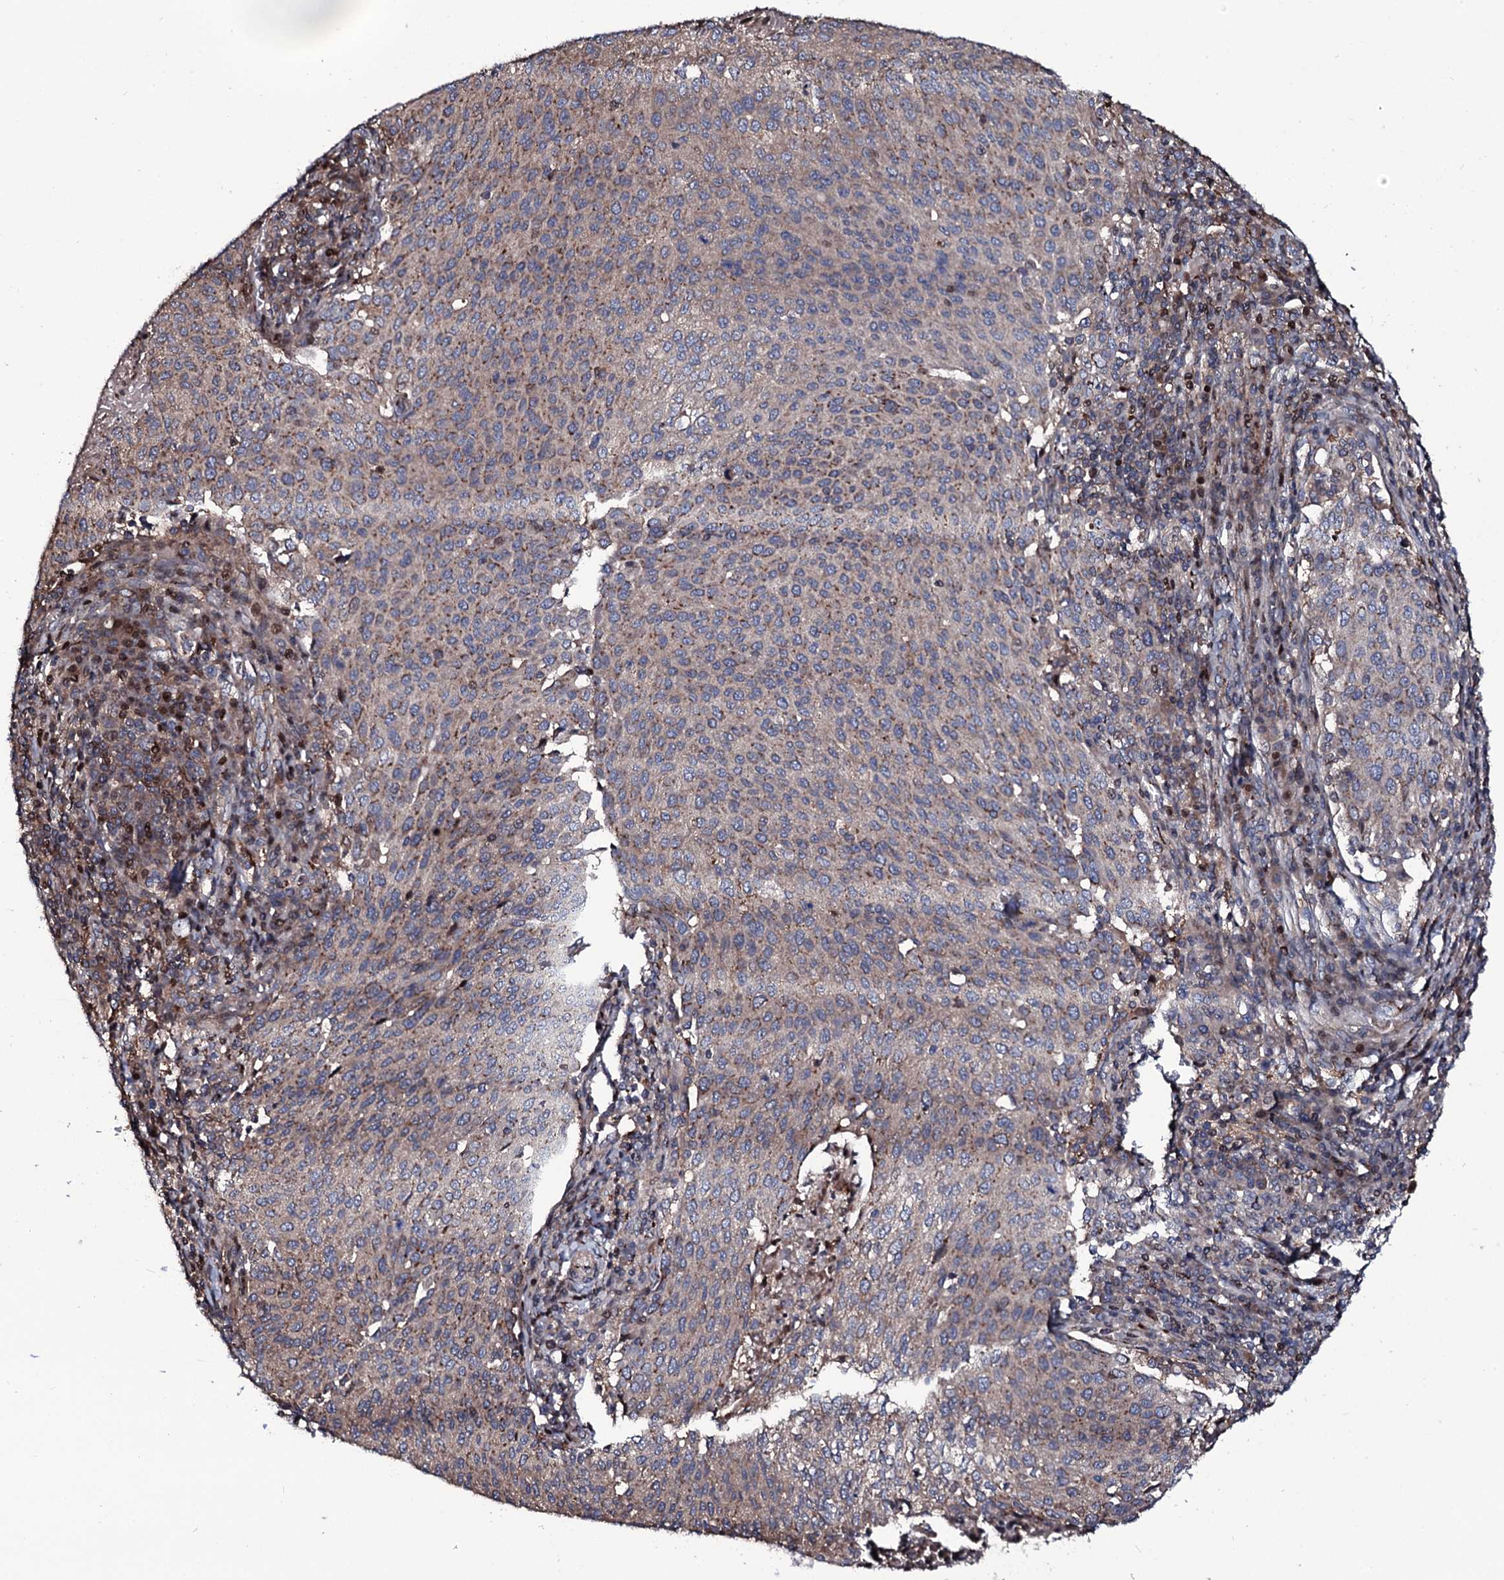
{"staining": {"intensity": "weak", "quantity": "25%-75%", "location": "cytoplasmic/membranous"}, "tissue": "cervical cancer", "cell_type": "Tumor cells", "image_type": "cancer", "snomed": [{"axis": "morphology", "description": "Squamous cell carcinoma, NOS"}, {"axis": "topography", "description": "Cervix"}], "caption": "Tumor cells show weak cytoplasmic/membranous staining in about 25%-75% of cells in cervical cancer (squamous cell carcinoma). (IHC, brightfield microscopy, high magnification).", "gene": "PLET1", "patient": {"sex": "female", "age": 46}}